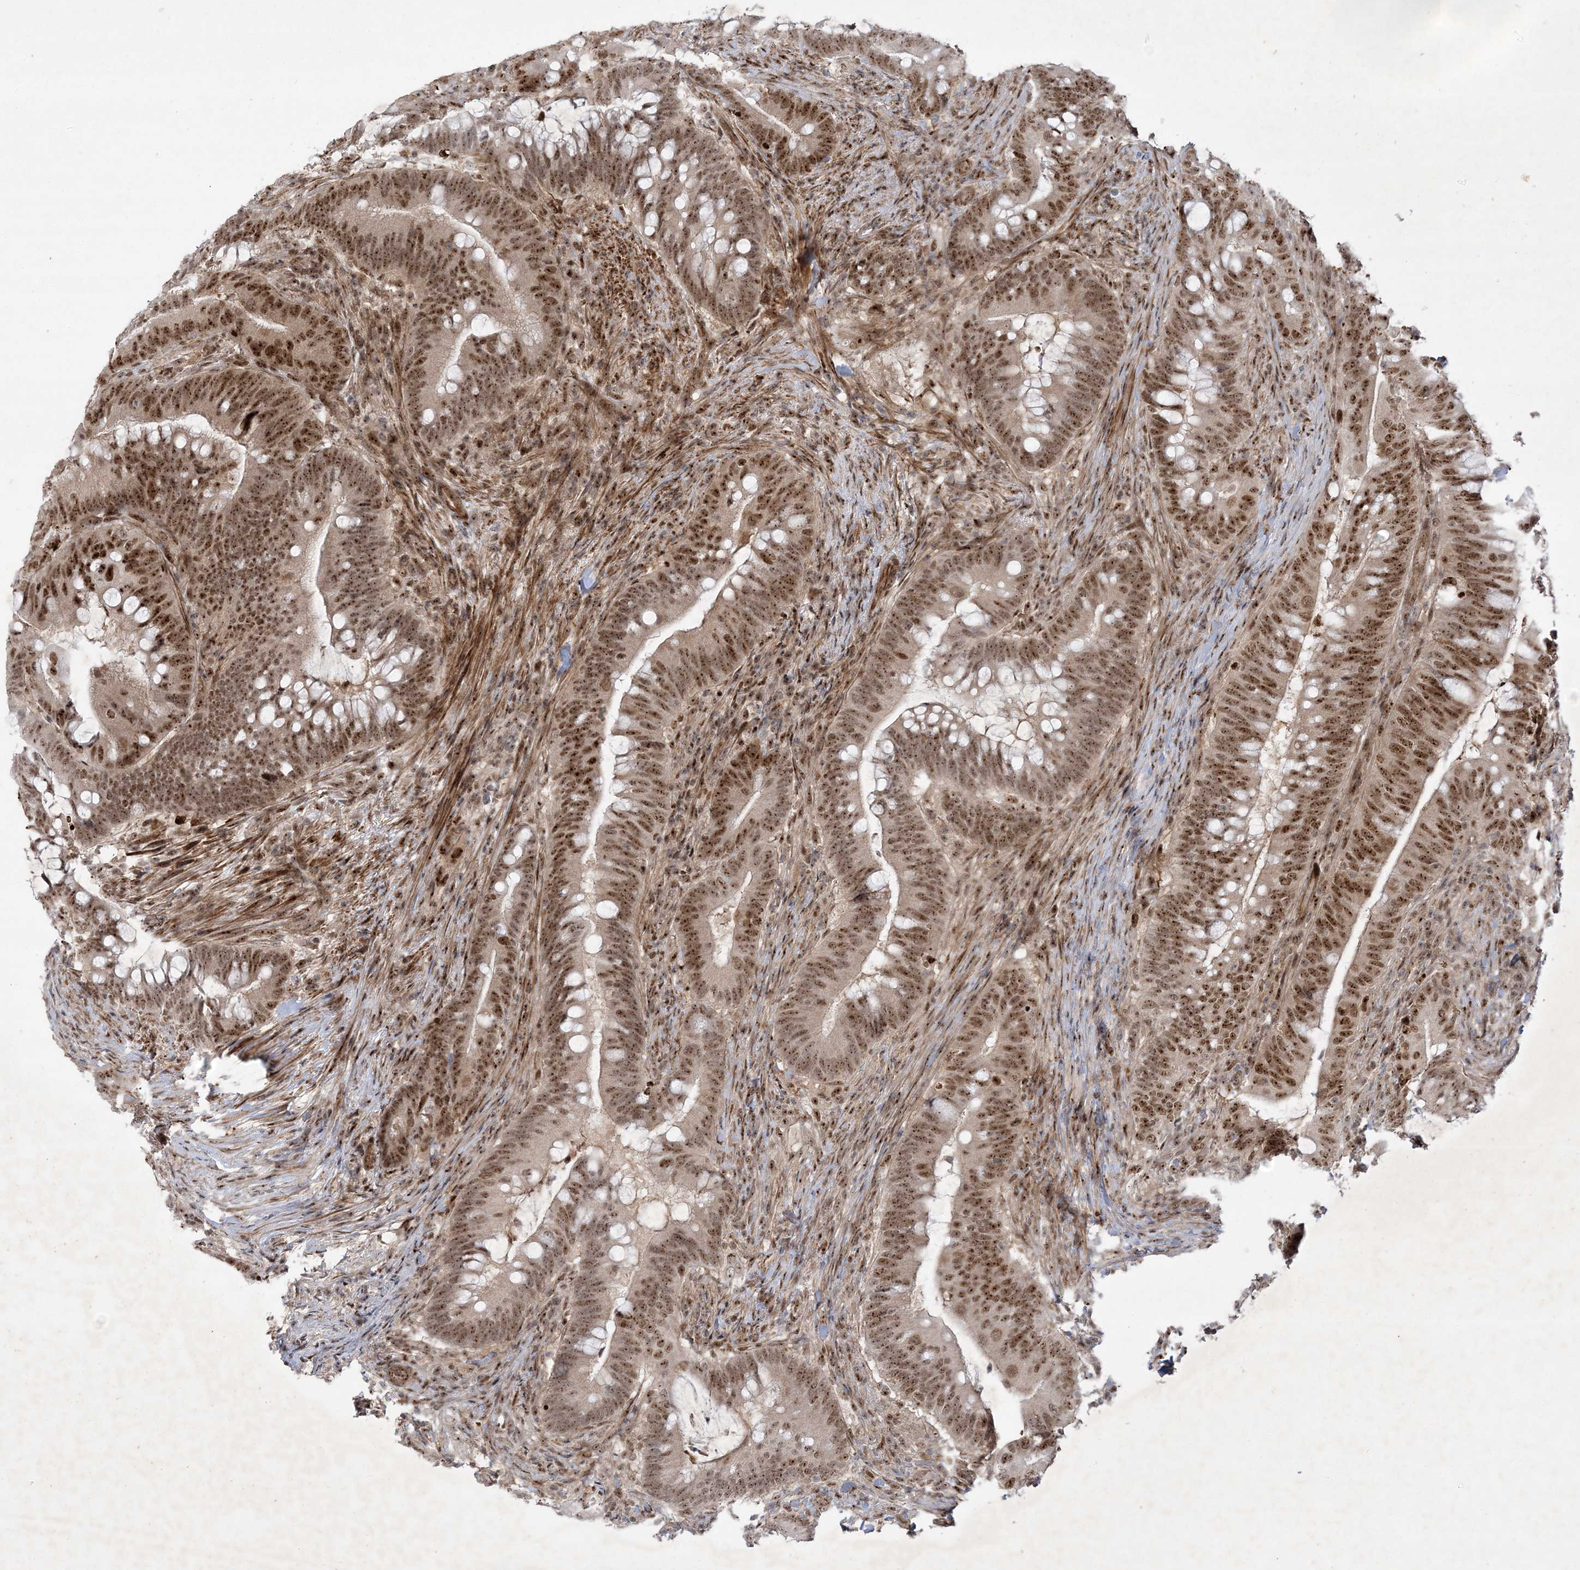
{"staining": {"intensity": "strong", "quantity": ">75%", "location": "nuclear"}, "tissue": "colorectal cancer", "cell_type": "Tumor cells", "image_type": "cancer", "snomed": [{"axis": "morphology", "description": "Adenocarcinoma, NOS"}, {"axis": "topography", "description": "Colon"}], "caption": "DAB immunohistochemical staining of human colorectal cancer (adenocarcinoma) demonstrates strong nuclear protein staining in about >75% of tumor cells.", "gene": "NPM3", "patient": {"sex": "female", "age": 66}}